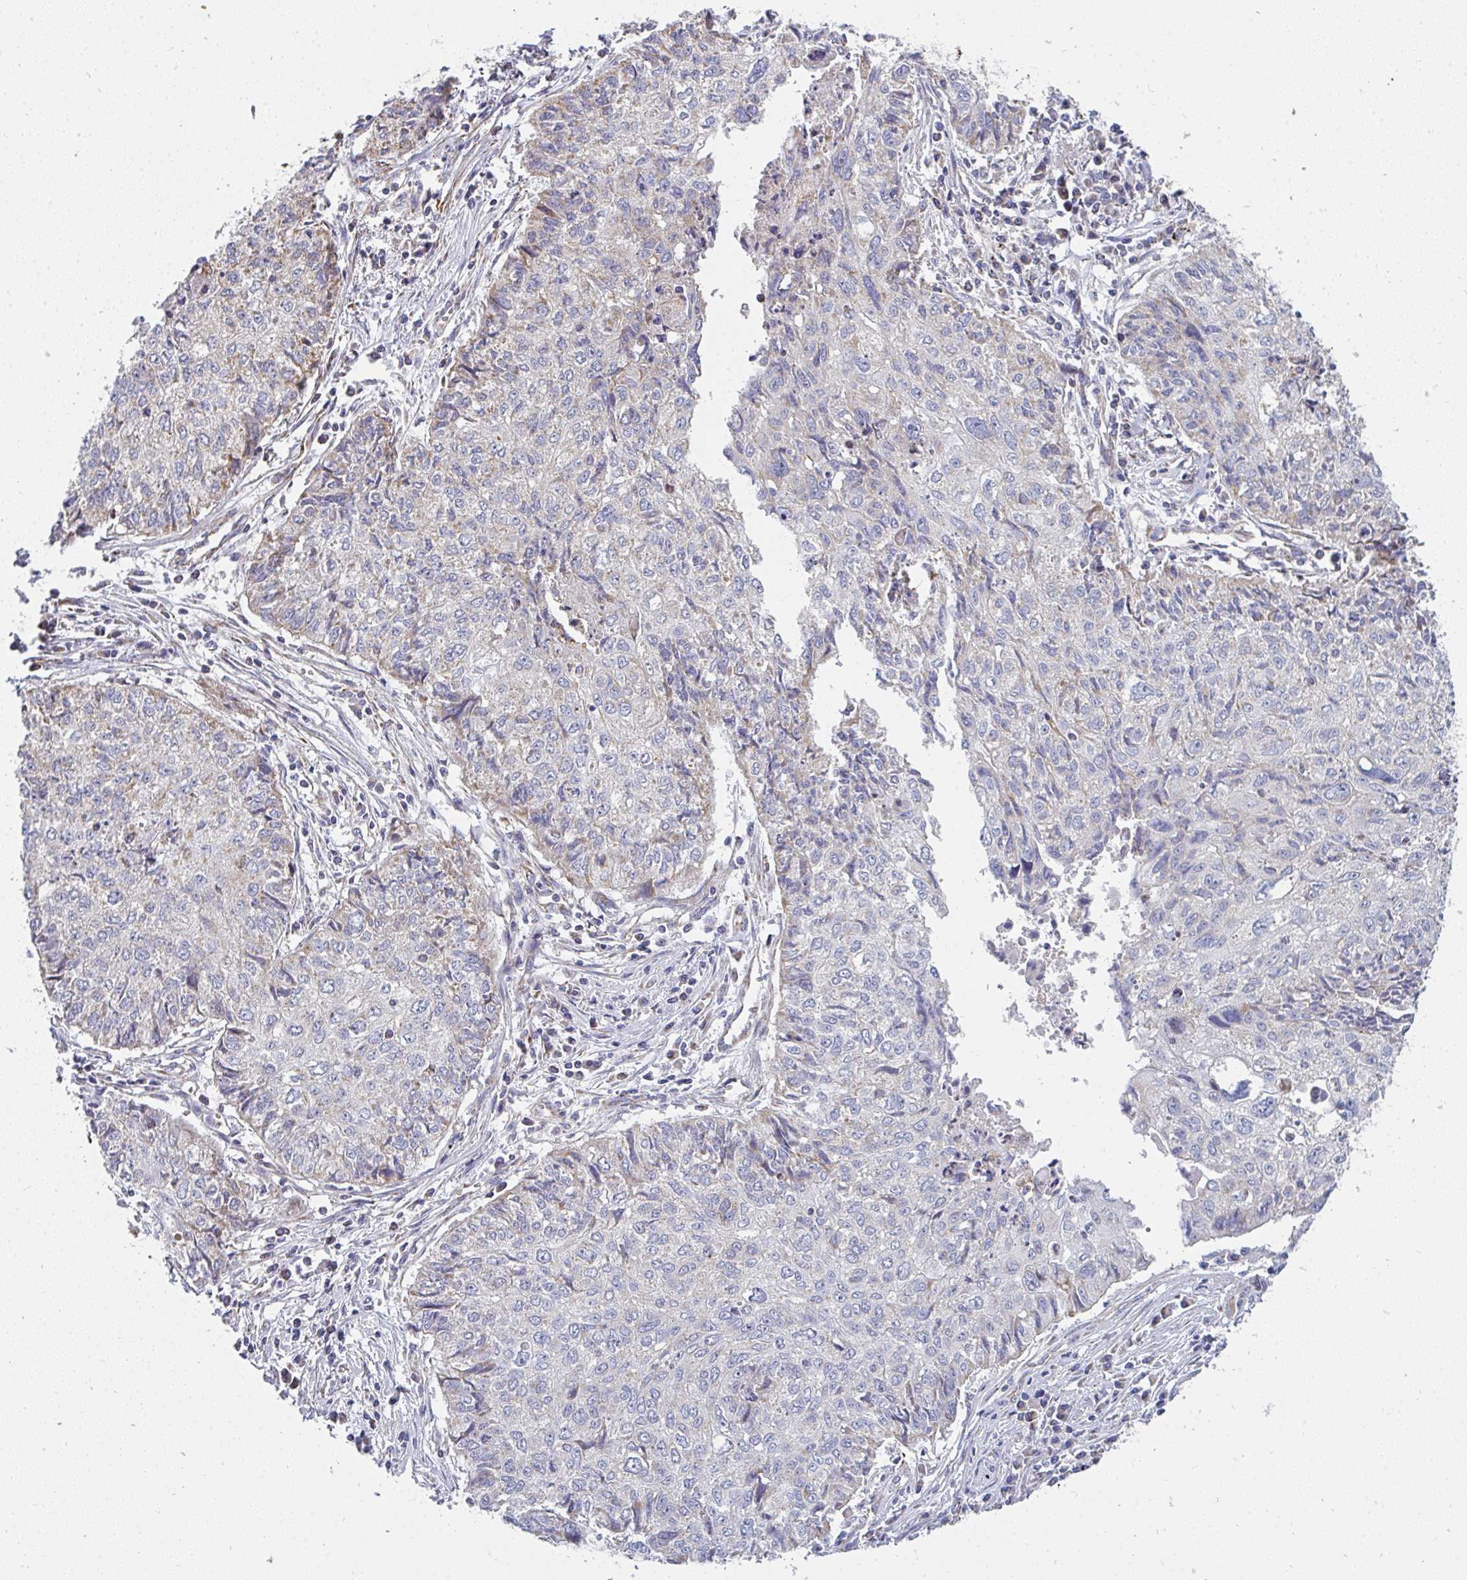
{"staining": {"intensity": "weak", "quantity": "<25%", "location": "cytoplasmic/membranous"}, "tissue": "lung cancer", "cell_type": "Tumor cells", "image_type": "cancer", "snomed": [{"axis": "morphology", "description": "Normal morphology"}, {"axis": "morphology", "description": "Aneuploidy"}, {"axis": "morphology", "description": "Squamous cell carcinoma, NOS"}, {"axis": "topography", "description": "Lymph node"}, {"axis": "topography", "description": "Lung"}], "caption": "Immunohistochemistry image of neoplastic tissue: lung squamous cell carcinoma stained with DAB (3,3'-diaminobenzidine) displays no significant protein expression in tumor cells.", "gene": "FAHD1", "patient": {"sex": "female", "age": 76}}